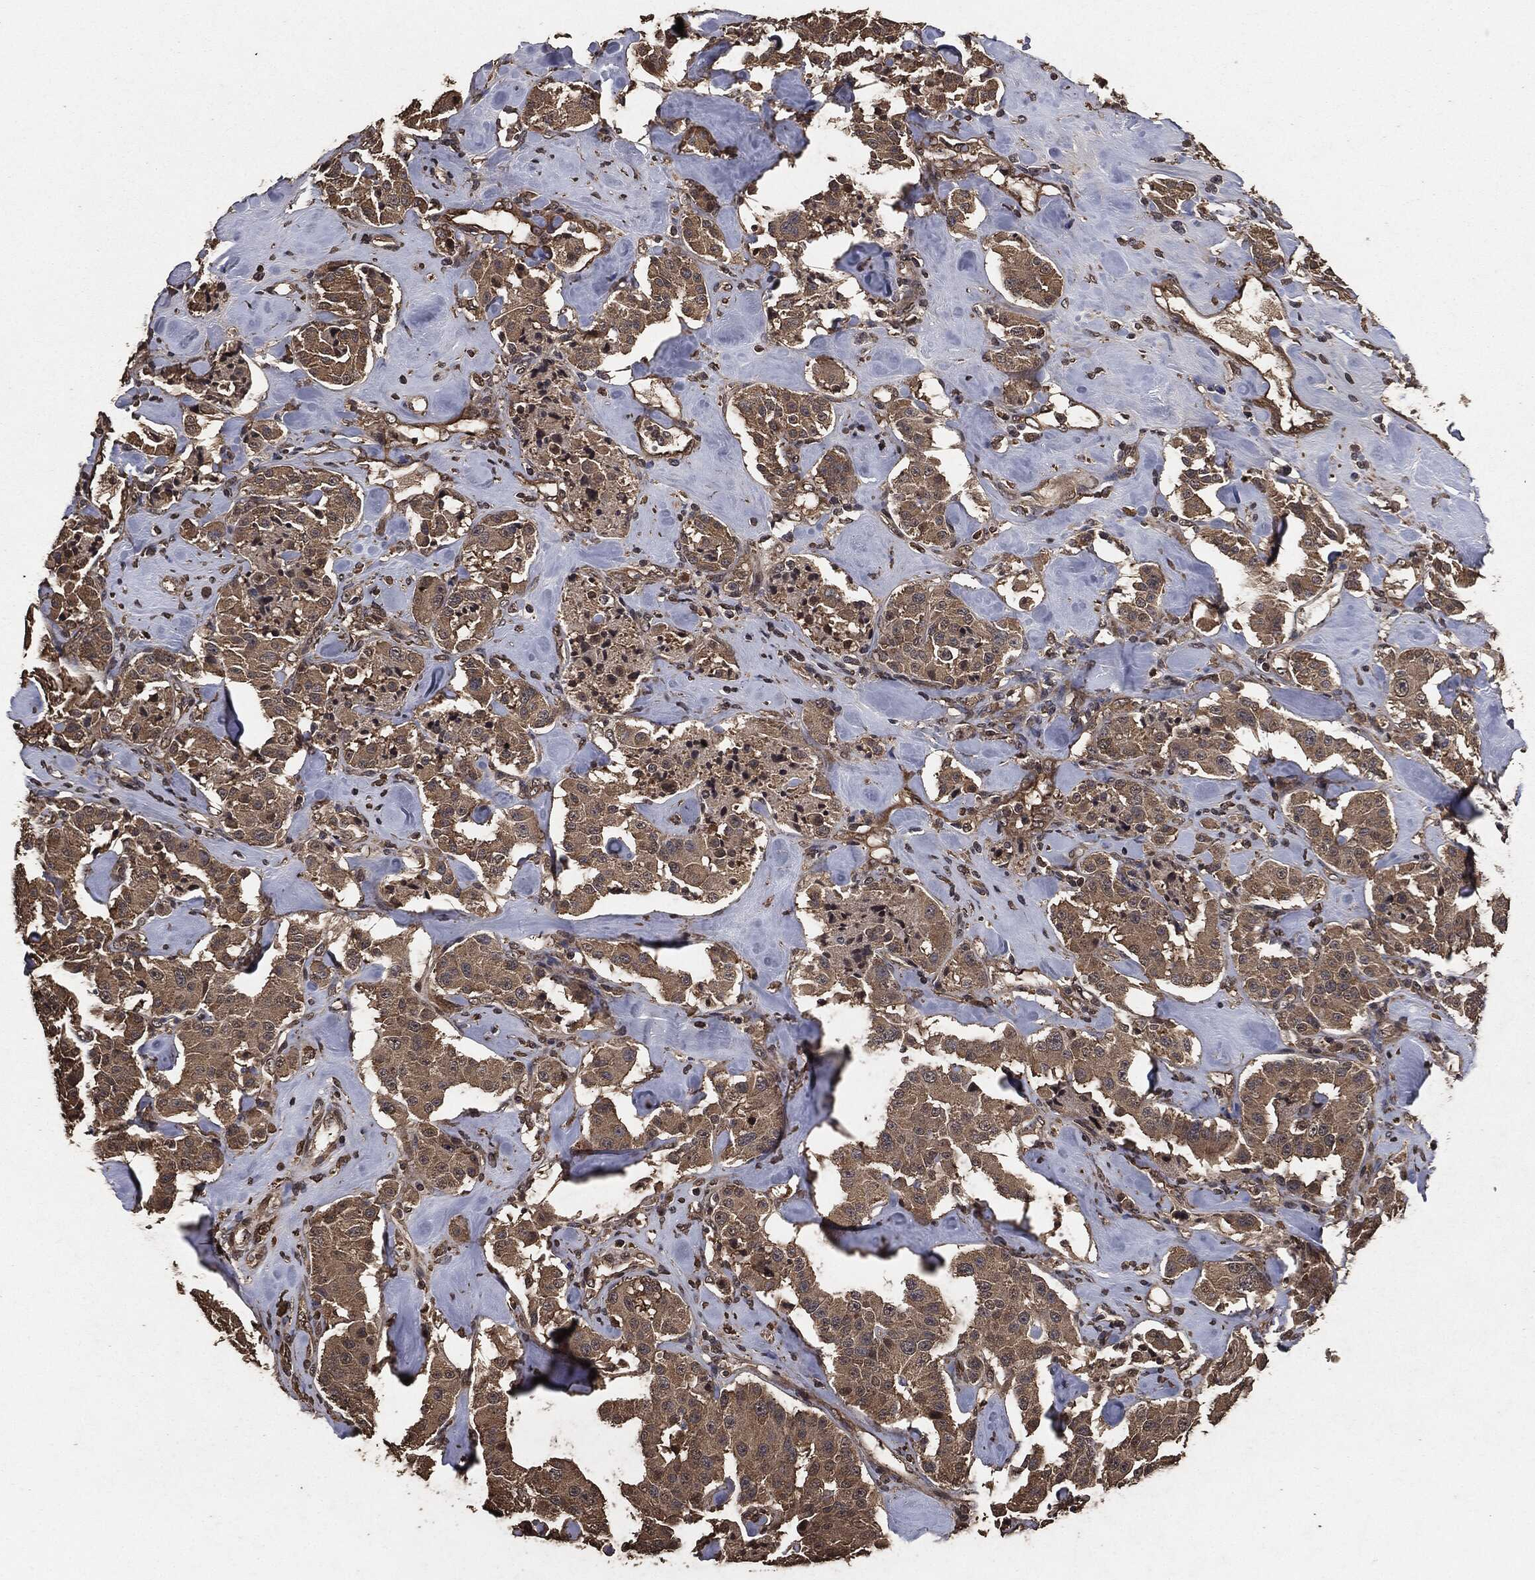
{"staining": {"intensity": "weak", "quantity": ">75%", "location": "cytoplasmic/membranous"}, "tissue": "carcinoid", "cell_type": "Tumor cells", "image_type": "cancer", "snomed": [{"axis": "morphology", "description": "Carcinoid, malignant, NOS"}, {"axis": "topography", "description": "Pancreas"}], "caption": "Immunohistochemical staining of carcinoid (malignant) shows weak cytoplasmic/membranous protein expression in approximately >75% of tumor cells.", "gene": "AKT1S1", "patient": {"sex": "male", "age": 41}}